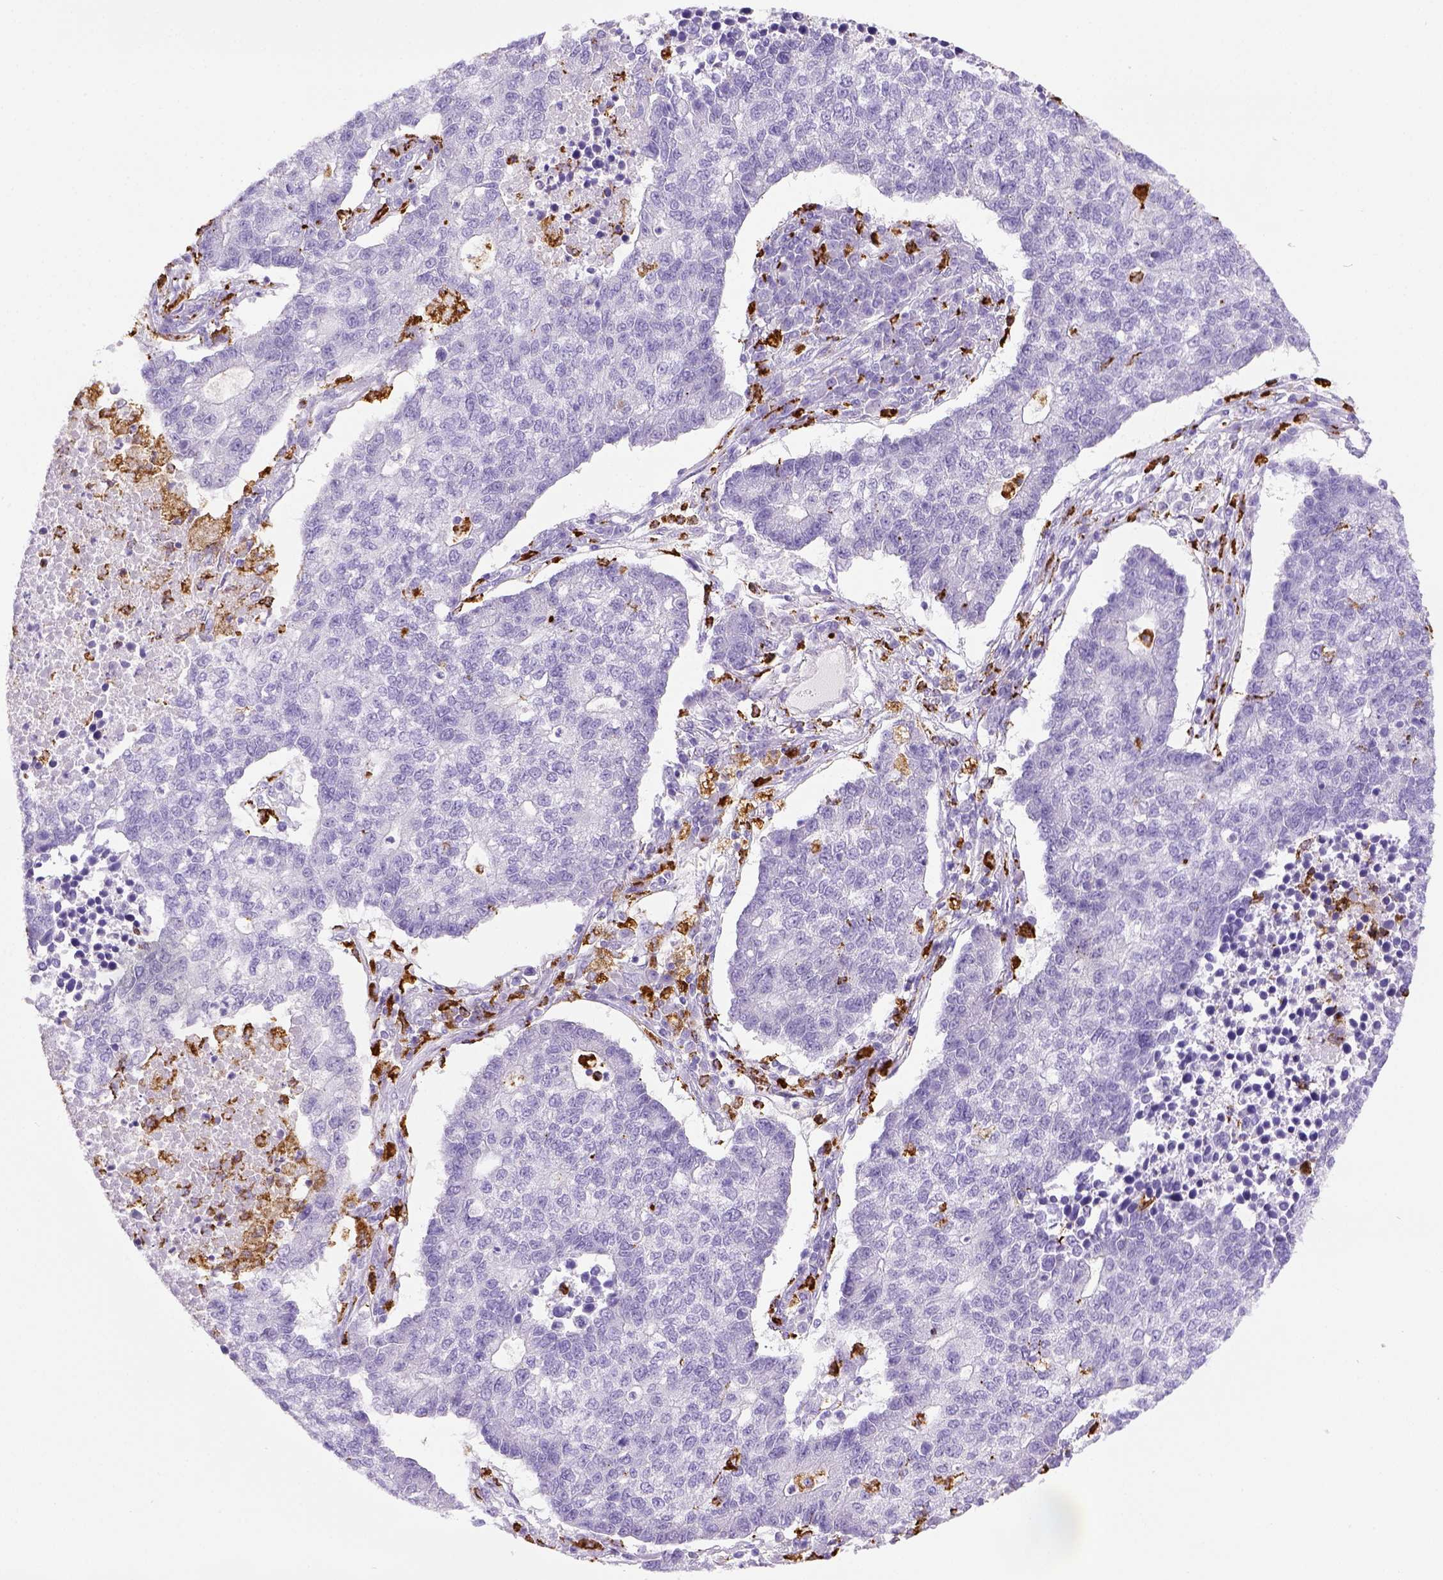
{"staining": {"intensity": "negative", "quantity": "none", "location": "none"}, "tissue": "lung cancer", "cell_type": "Tumor cells", "image_type": "cancer", "snomed": [{"axis": "morphology", "description": "Adenocarcinoma, NOS"}, {"axis": "topography", "description": "Lung"}], "caption": "Immunohistochemical staining of adenocarcinoma (lung) demonstrates no significant expression in tumor cells.", "gene": "CD68", "patient": {"sex": "male", "age": 57}}